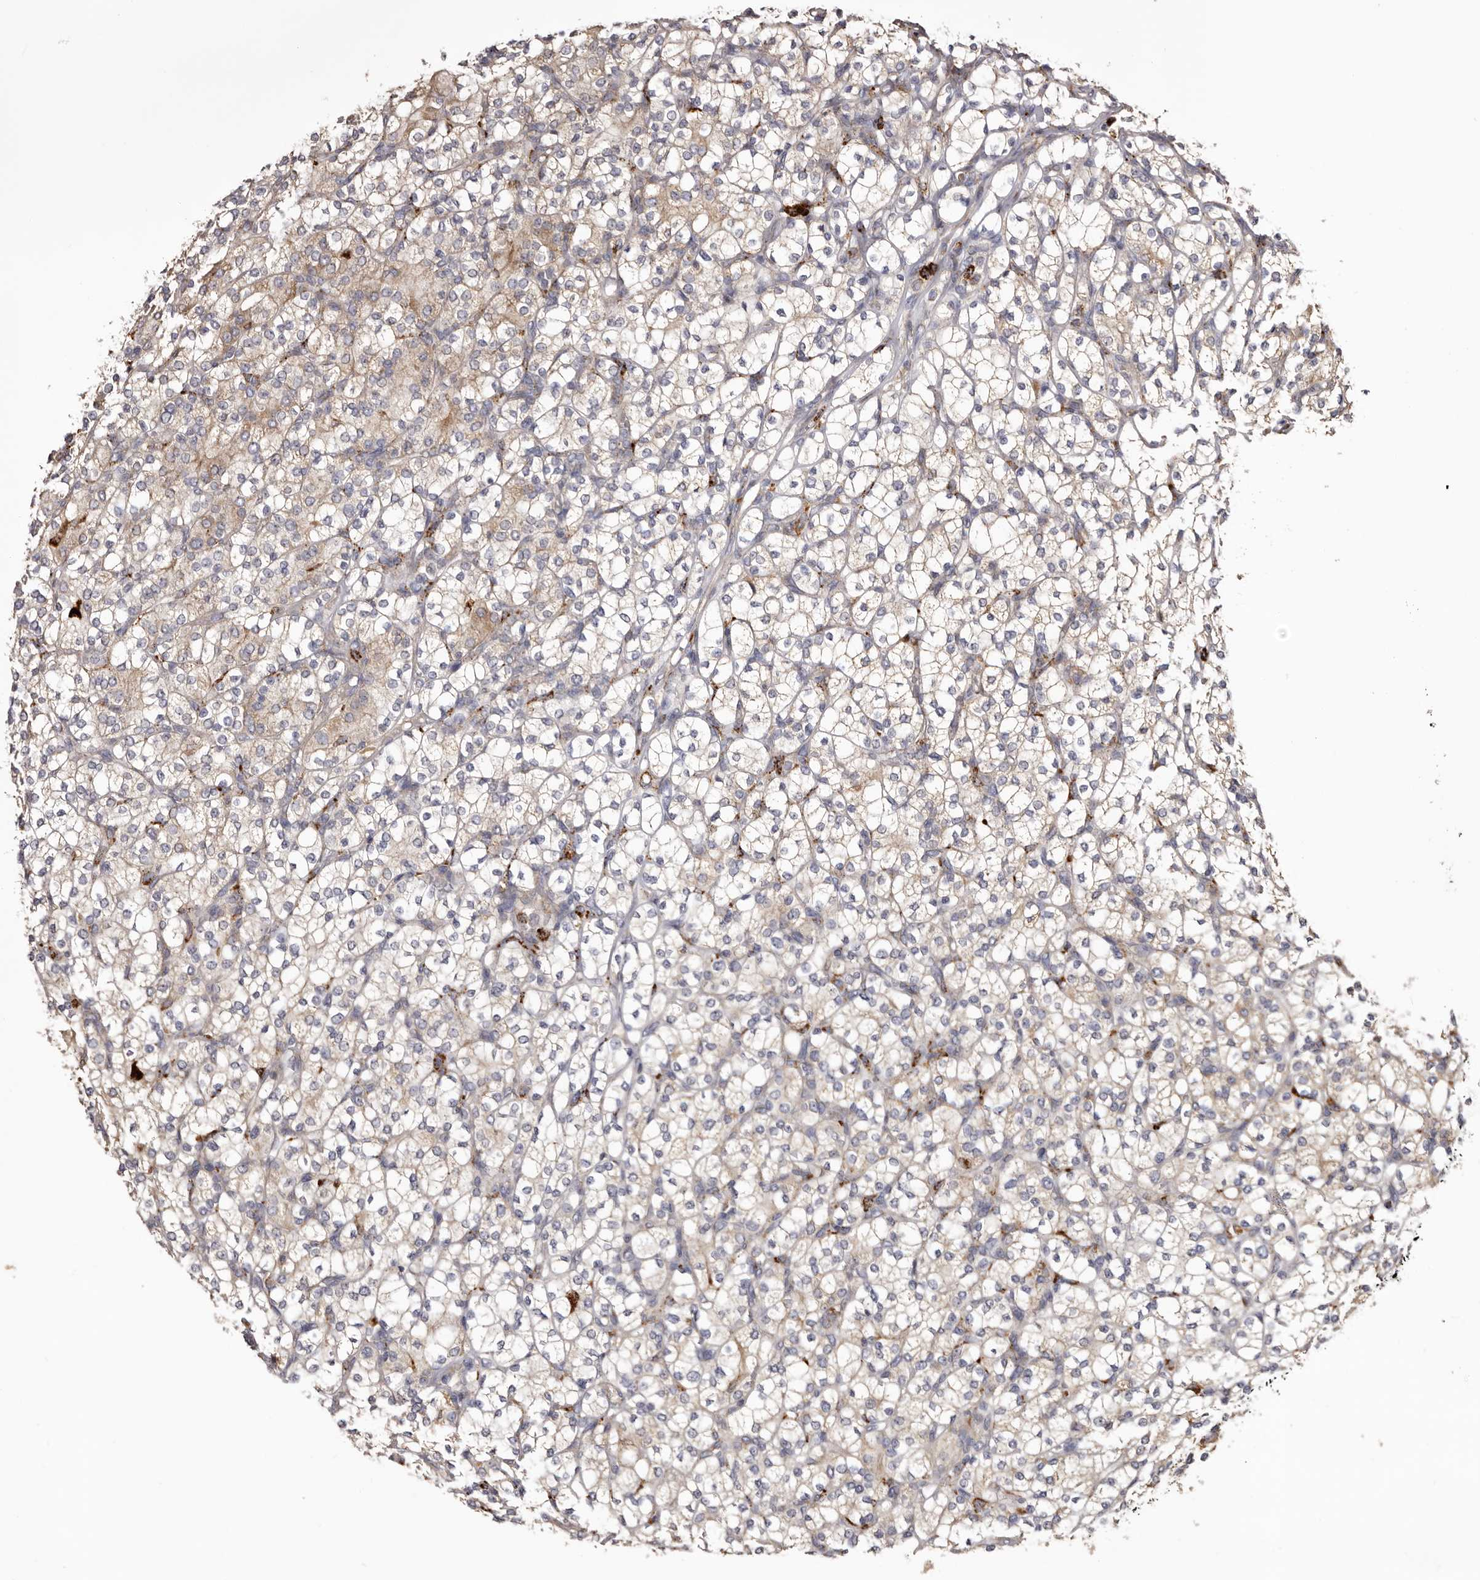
{"staining": {"intensity": "weak", "quantity": "25%-75%", "location": "cytoplasmic/membranous"}, "tissue": "renal cancer", "cell_type": "Tumor cells", "image_type": "cancer", "snomed": [{"axis": "morphology", "description": "Adenocarcinoma, NOS"}, {"axis": "topography", "description": "Kidney"}], "caption": "IHC of renal cancer demonstrates low levels of weak cytoplasmic/membranous expression in approximately 25%-75% of tumor cells.", "gene": "MECR", "patient": {"sex": "male", "age": 77}}